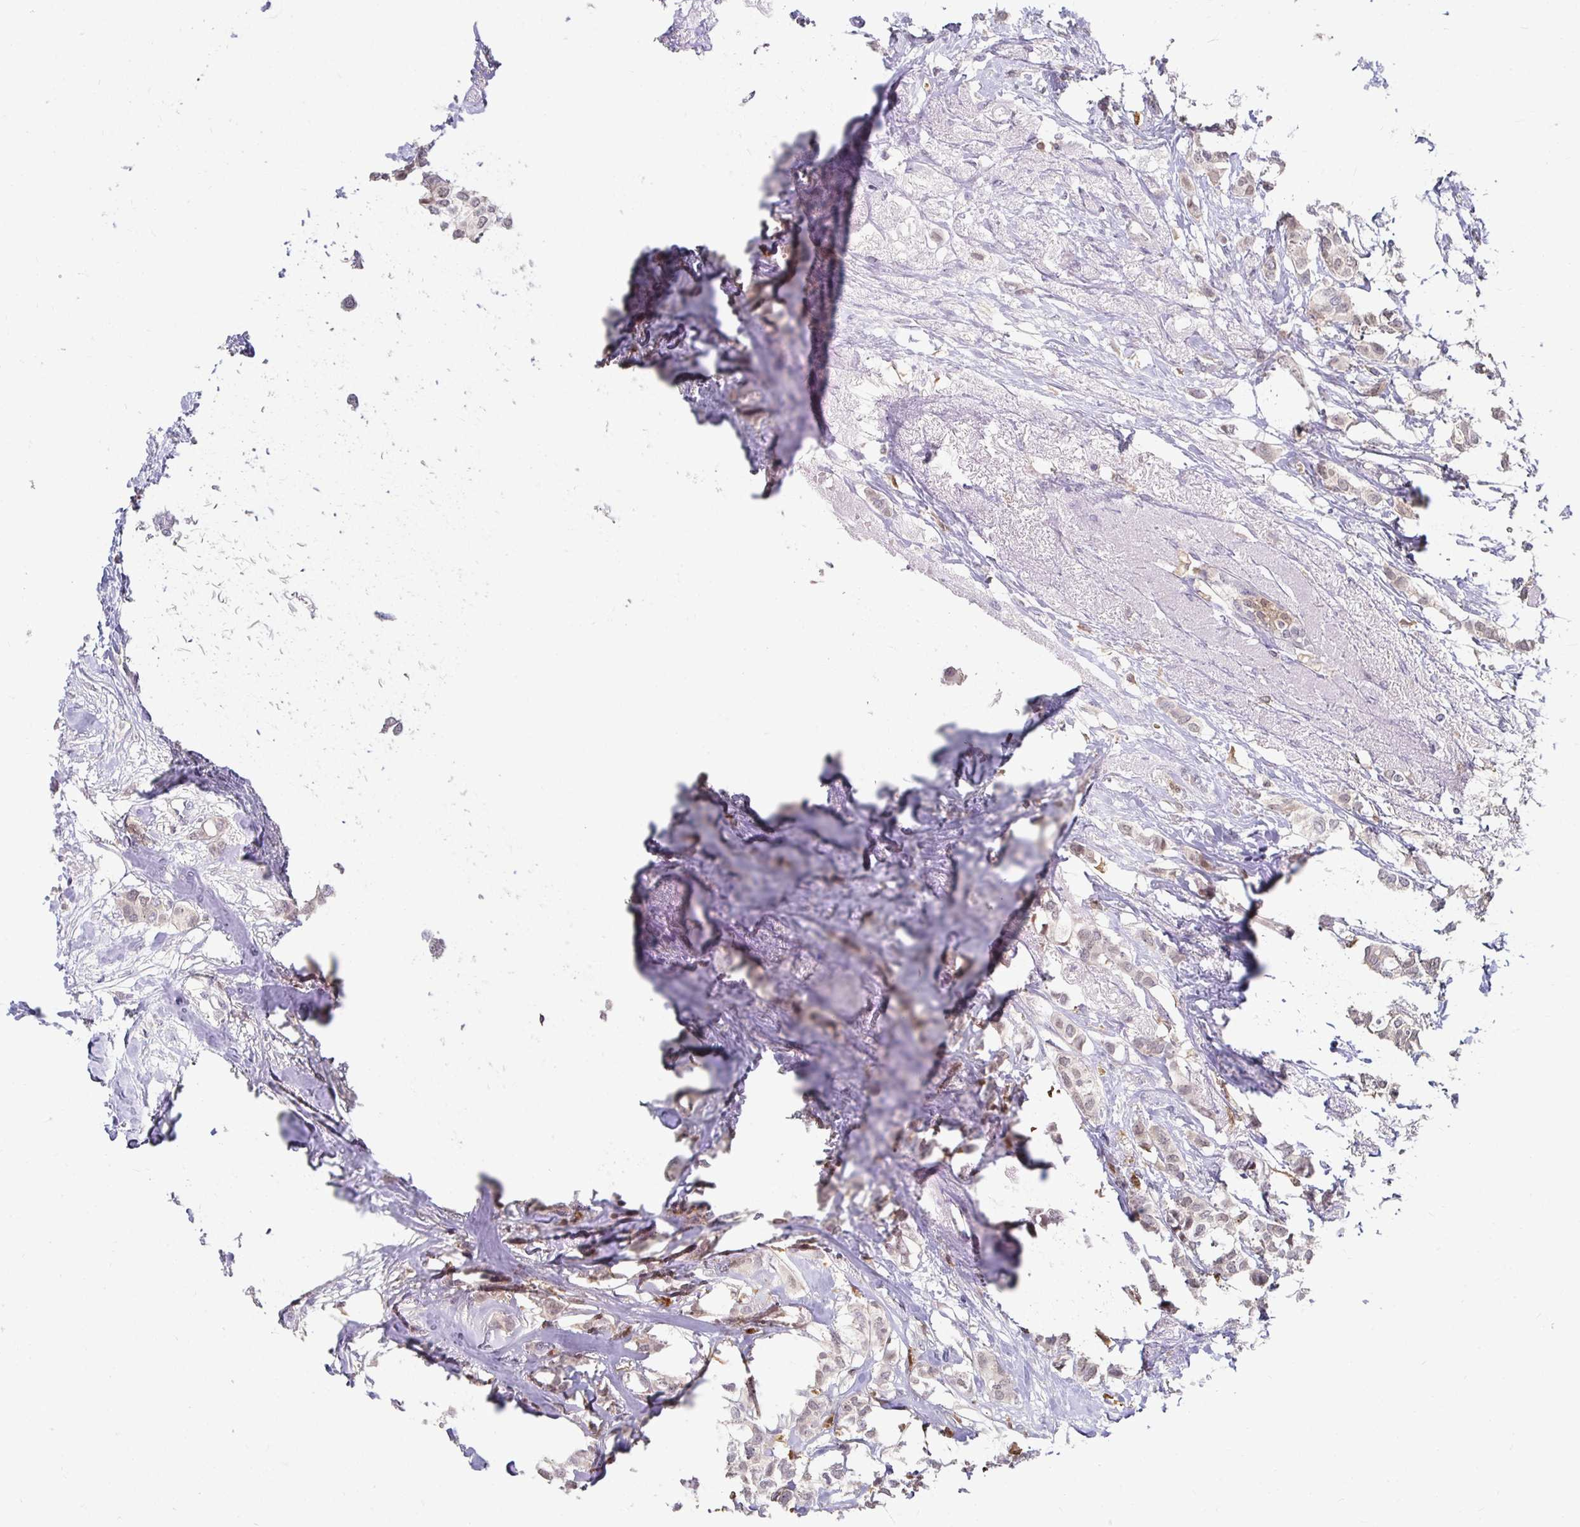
{"staining": {"intensity": "weak", "quantity": "<25%", "location": "cytoplasmic/membranous"}, "tissue": "breast cancer", "cell_type": "Tumor cells", "image_type": "cancer", "snomed": [{"axis": "morphology", "description": "Duct carcinoma"}, {"axis": "topography", "description": "Breast"}], "caption": "Immunohistochemical staining of infiltrating ductal carcinoma (breast) reveals no significant positivity in tumor cells.", "gene": "PADI2", "patient": {"sex": "female", "age": 62}}